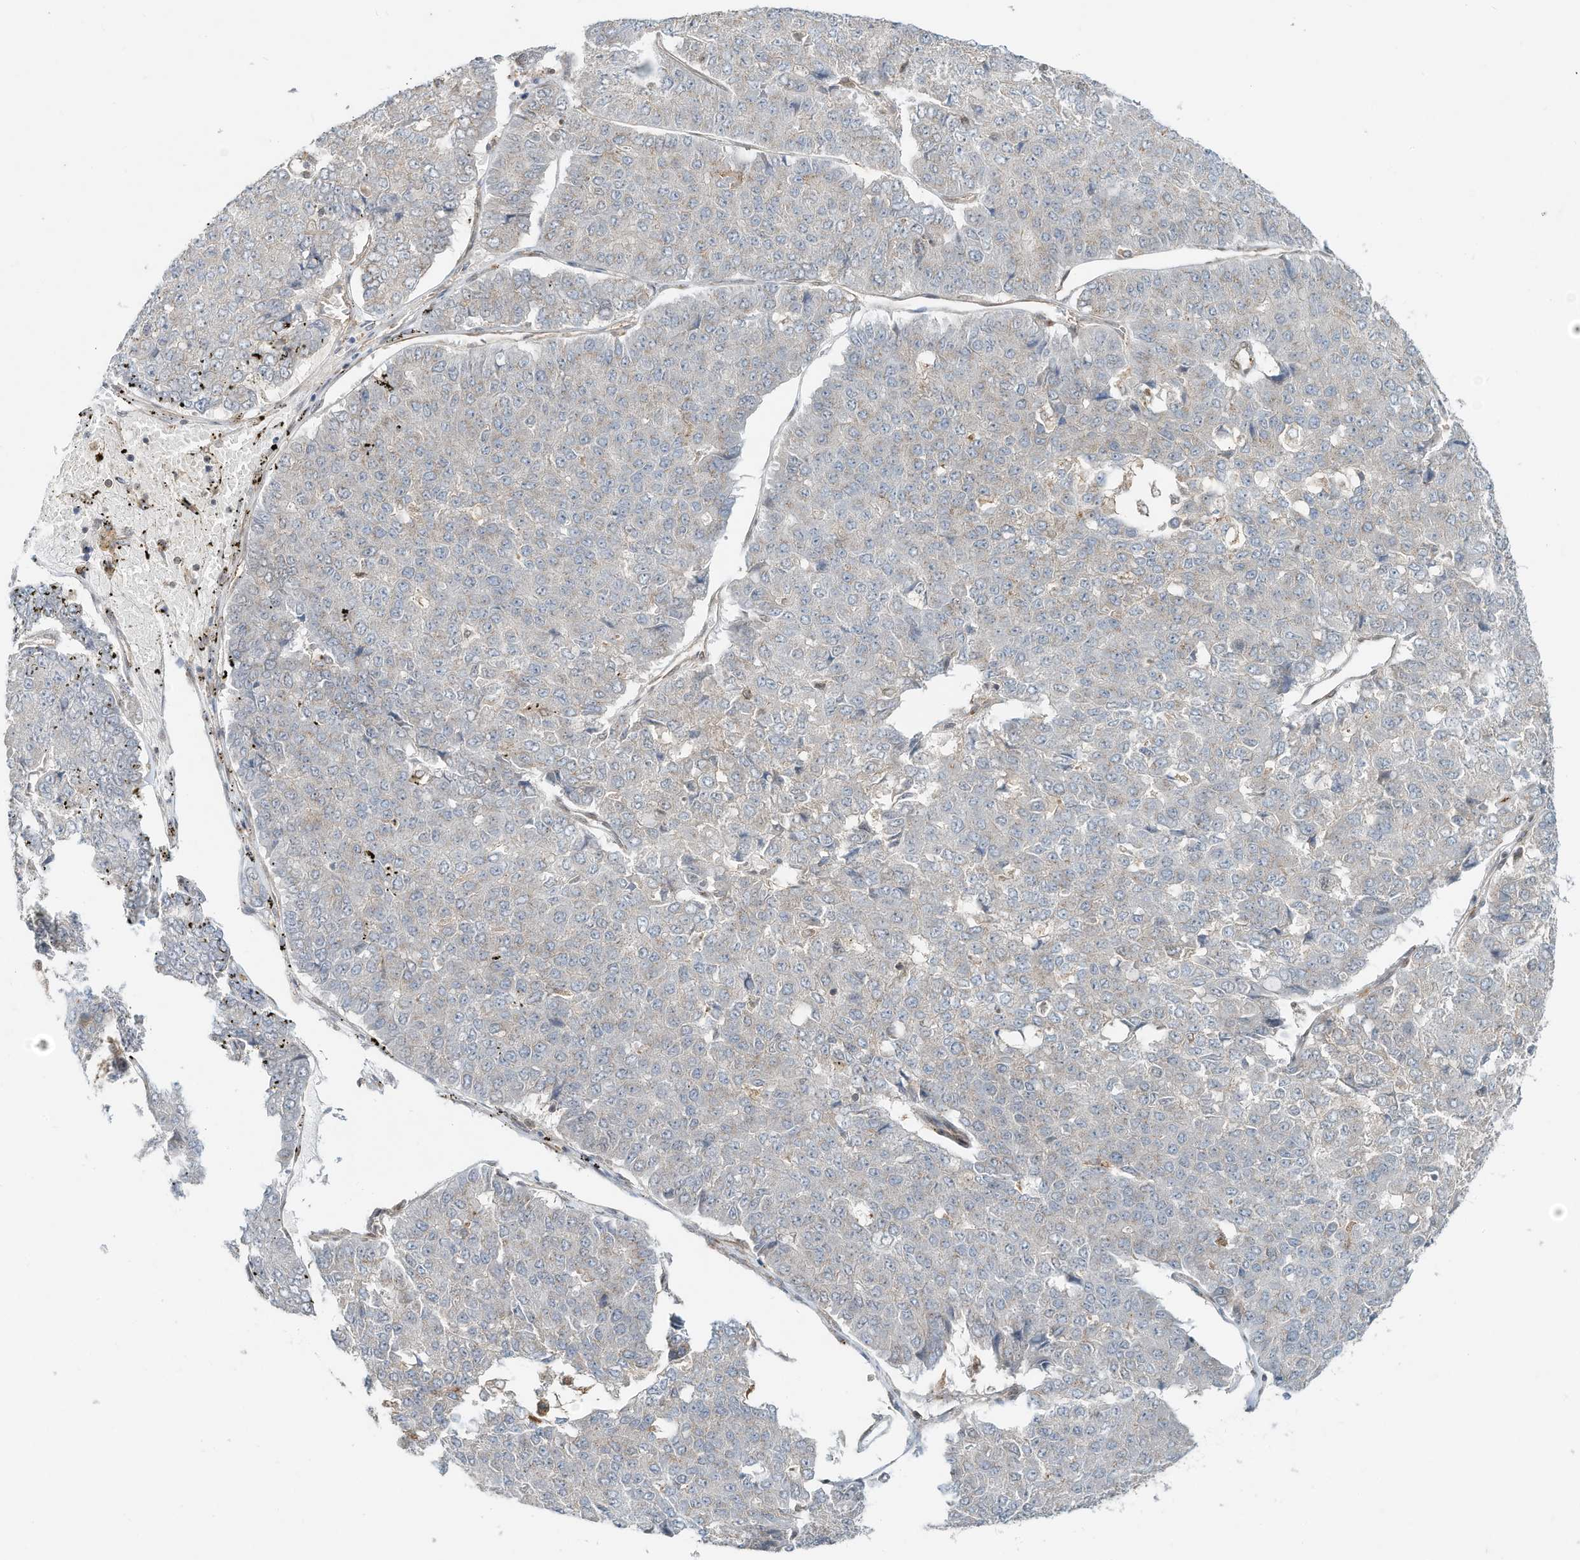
{"staining": {"intensity": "negative", "quantity": "none", "location": "none"}, "tissue": "pancreatic cancer", "cell_type": "Tumor cells", "image_type": "cancer", "snomed": [{"axis": "morphology", "description": "Adenocarcinoma, NOS"}, {"axis": "topography", "description": "Pancreas"}], "caption": "Tumor cells are negative for brown protein staining in adenocarcinoma (pancreatic).", "gene": "CUX1", "patient": {"sex": "male", "age": 50}}